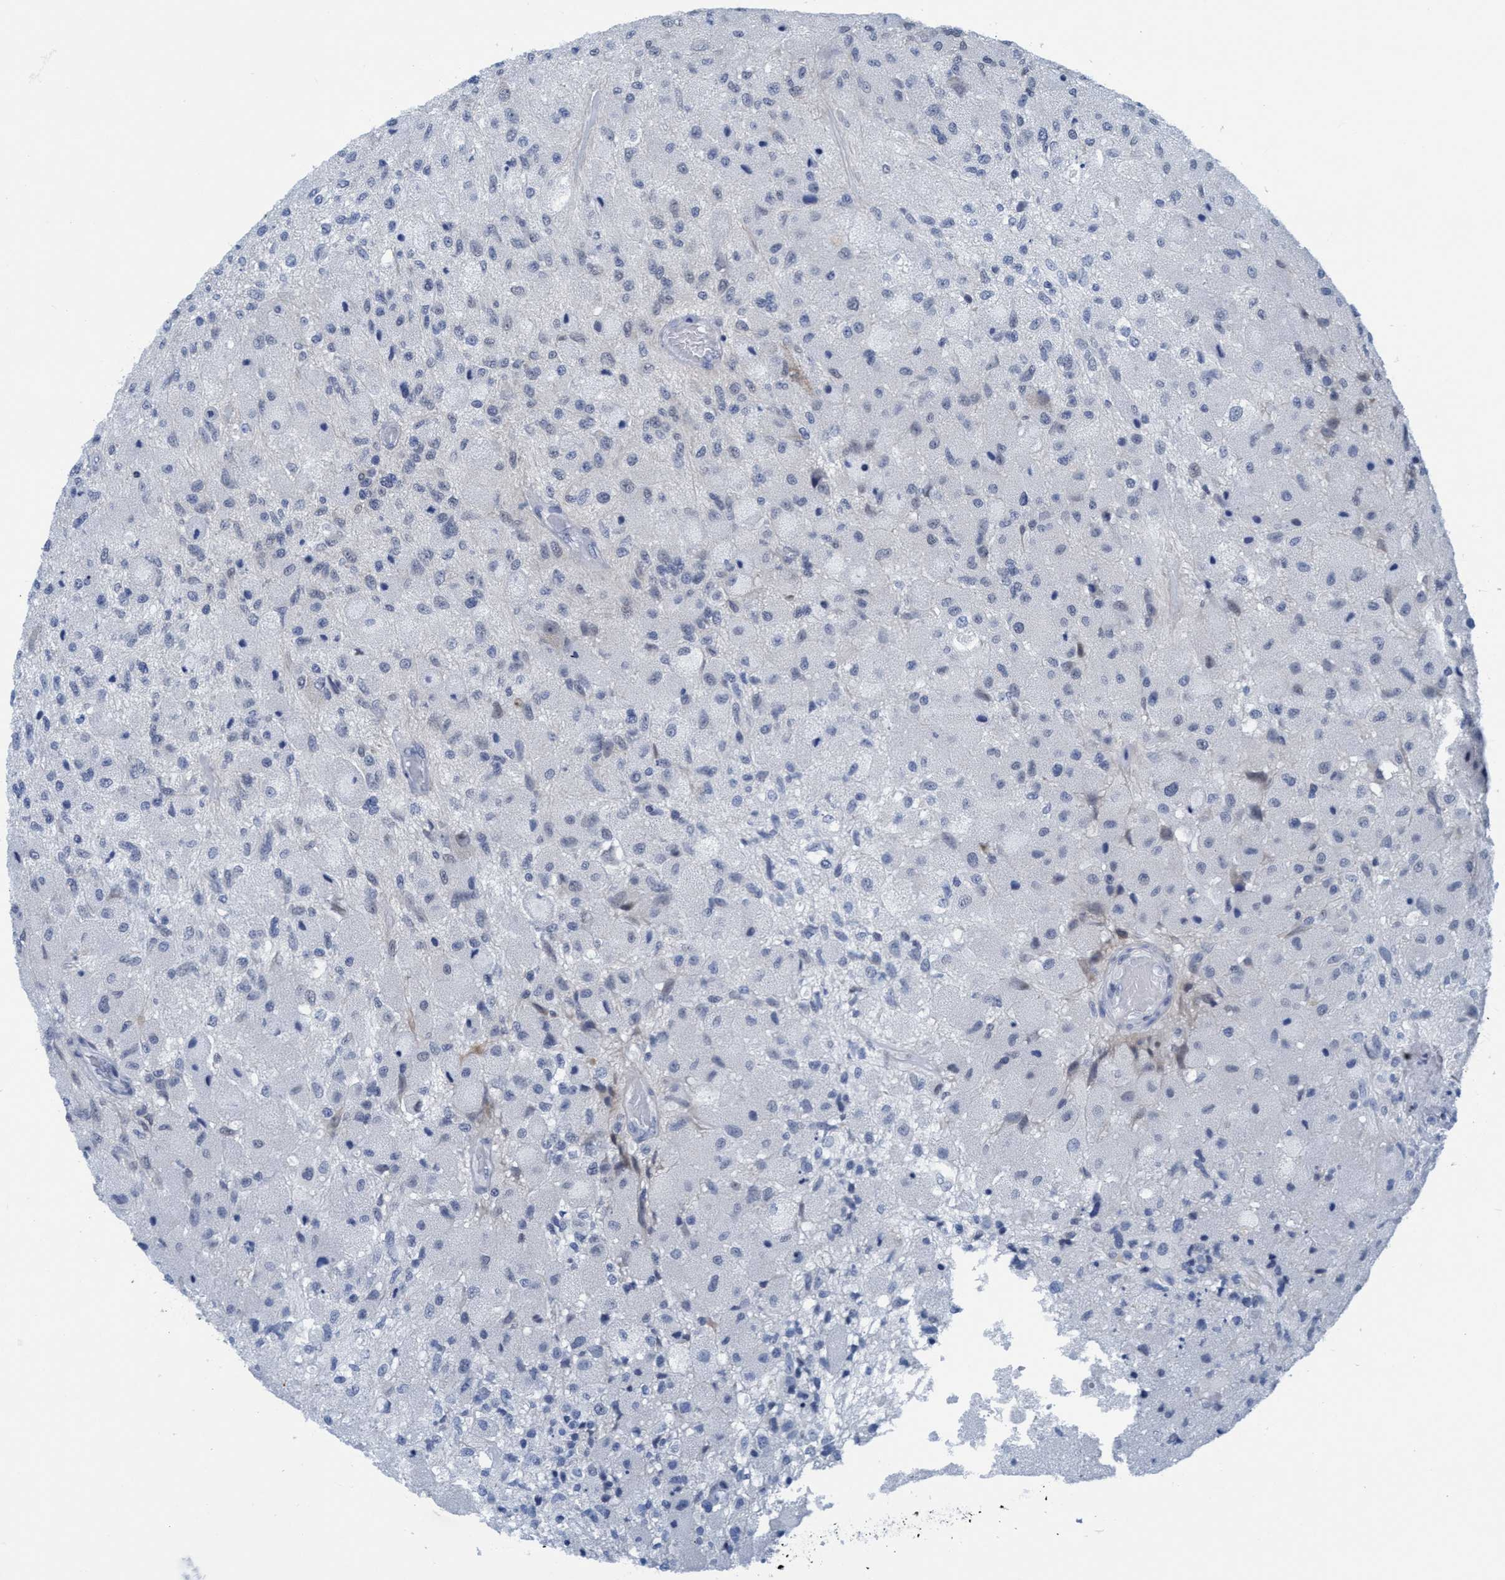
{"staining": {"intensity": "negative", "quantity": "none", "location": "none"}, "tissue": "glioma", "cell_type": "Tumor cells", "image_type": "cancer", "snomed": [{"axis": "morphology", "description": "Normal tissue, NOS"}, {"axis": "morphology", "description": "Glioma, malignant, High grade"}, {"axis": "topography", "description": "Cerebral cortex"}], "caption": "This is an IHC micrograph of human malignant high-grade glioma. There is no staining in tumor cells.", "gene": "DNAI1", "patient": {"sex": "male", "age": 77}}